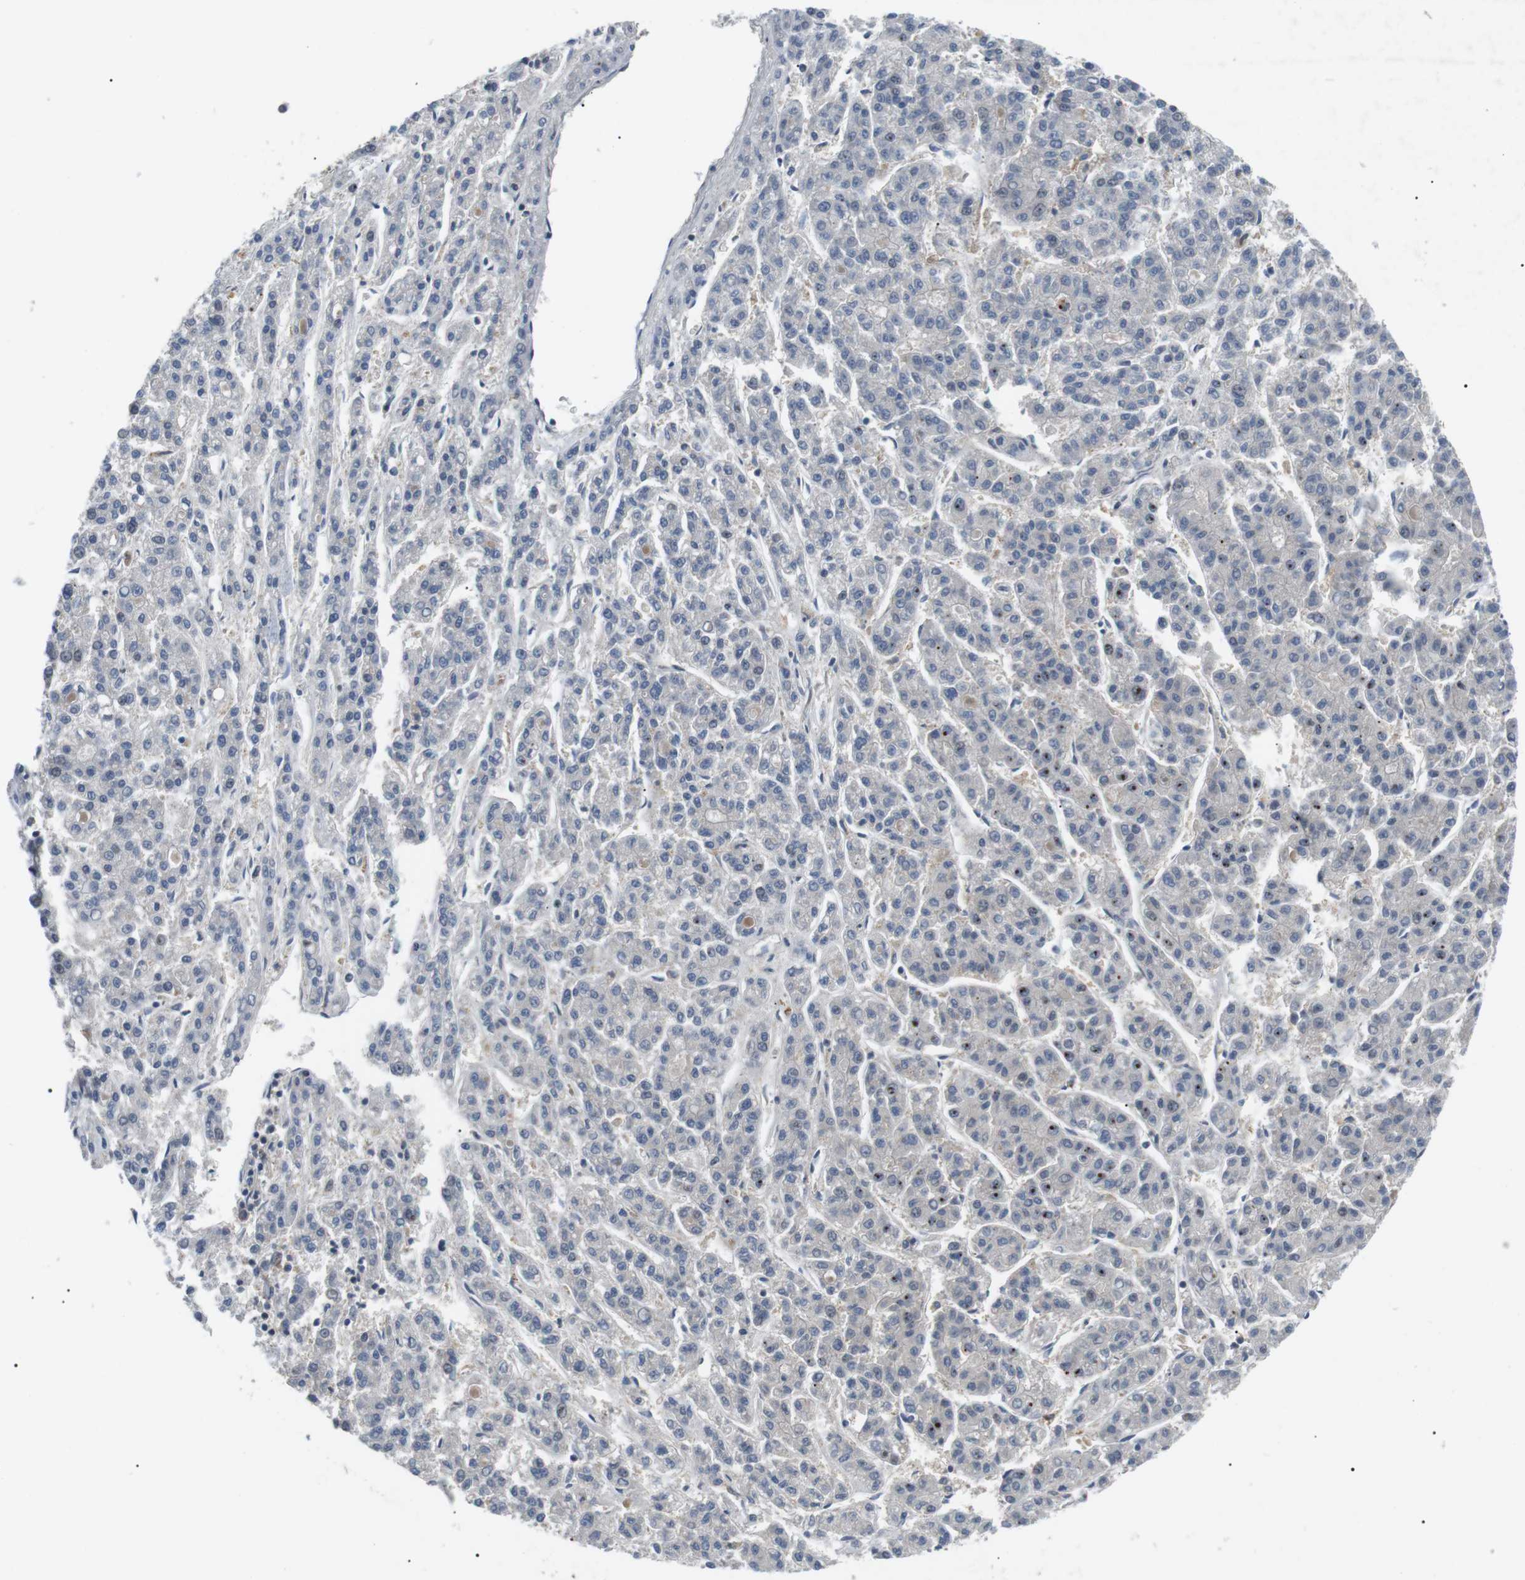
{"staining": {"intensity": "negative", "quantity": "none", "location": "none"}, "tissue": "liver cancer", "cell_type": "Tumor cells", "image_type": "cancer", "snomed": [{"axis": "morphology", "description": "Carcinoma, Hepatocellular, NOS"}, {"axis": "topography", "description": "Liver"}], "caption": "IHC of hepatocellular carcinoma (liver) exhibits no expression in tumor cells. Brightfield microscopy of immunohistochemistry stained with DAB (3,3'-diaminobenzidine) (brown) and hematoxylin (blue), captured at high magnification.", "gene": "DIPK1A", "patient": {"sex": "male", "age": 70}}